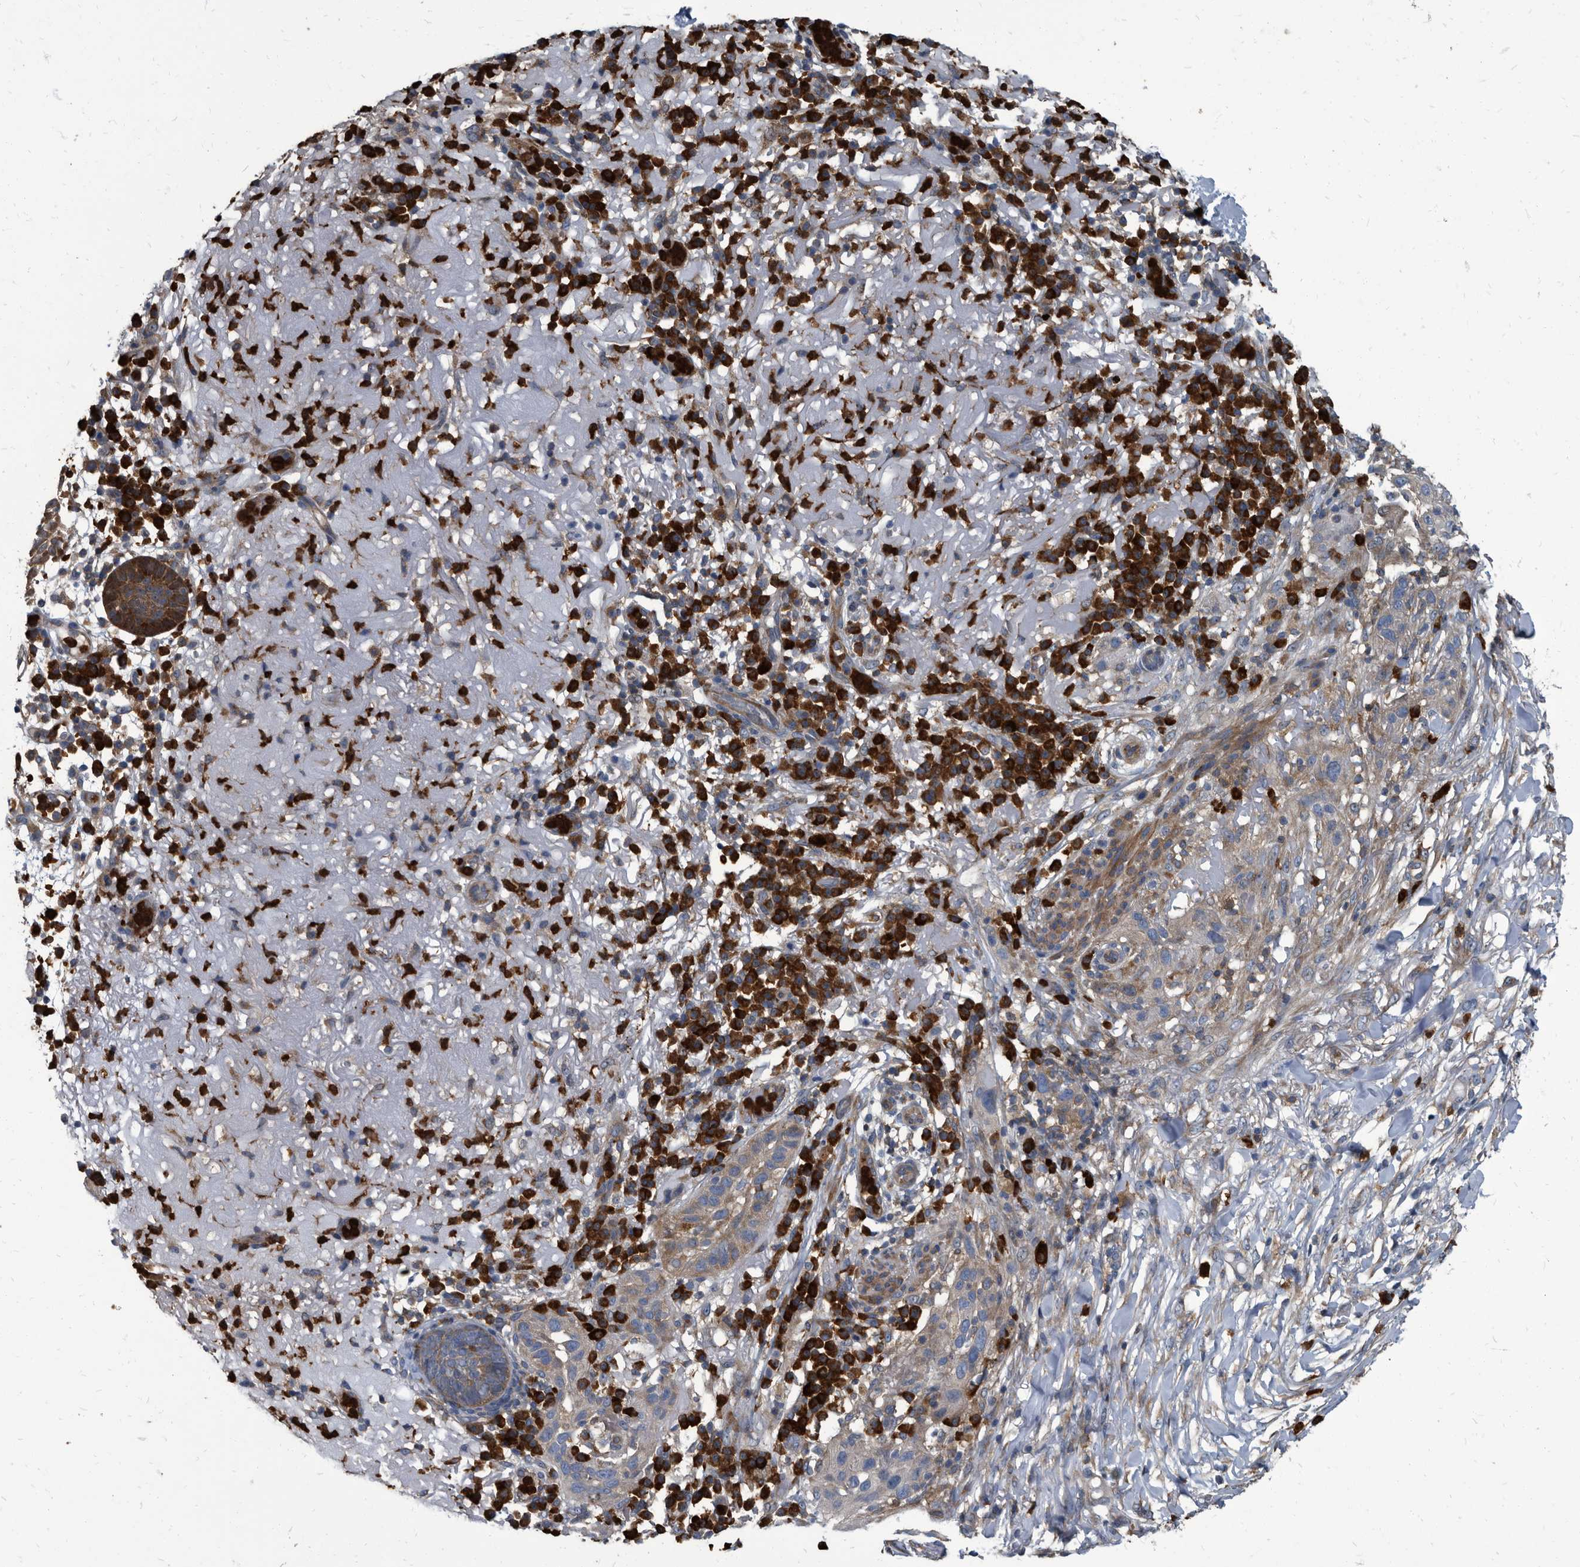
{"staining": {"intensity": "weak", "quantity": "25%-75%", "location": "cytoplasmic/membranous"}, "tissue": "skin cancer", "cell_type": "Tumor cells", "image_type": "cancer", "snomed": [{"axis": "morphology", "description": "Normal tissue, NOS"}, {"axis": "morphology", "description": "Squamous cell carcinoma, NOS"}, {"axis": "topography", "description": "Skin"}], "caption": "Skin cancer was stained to show a protein in brown. There is low levels of weak cytoplasmic/membranous staining in about 25%-75% of tumor cells.", "gene": "CDV3", "patient": {"sex": "female", "age": 96}}